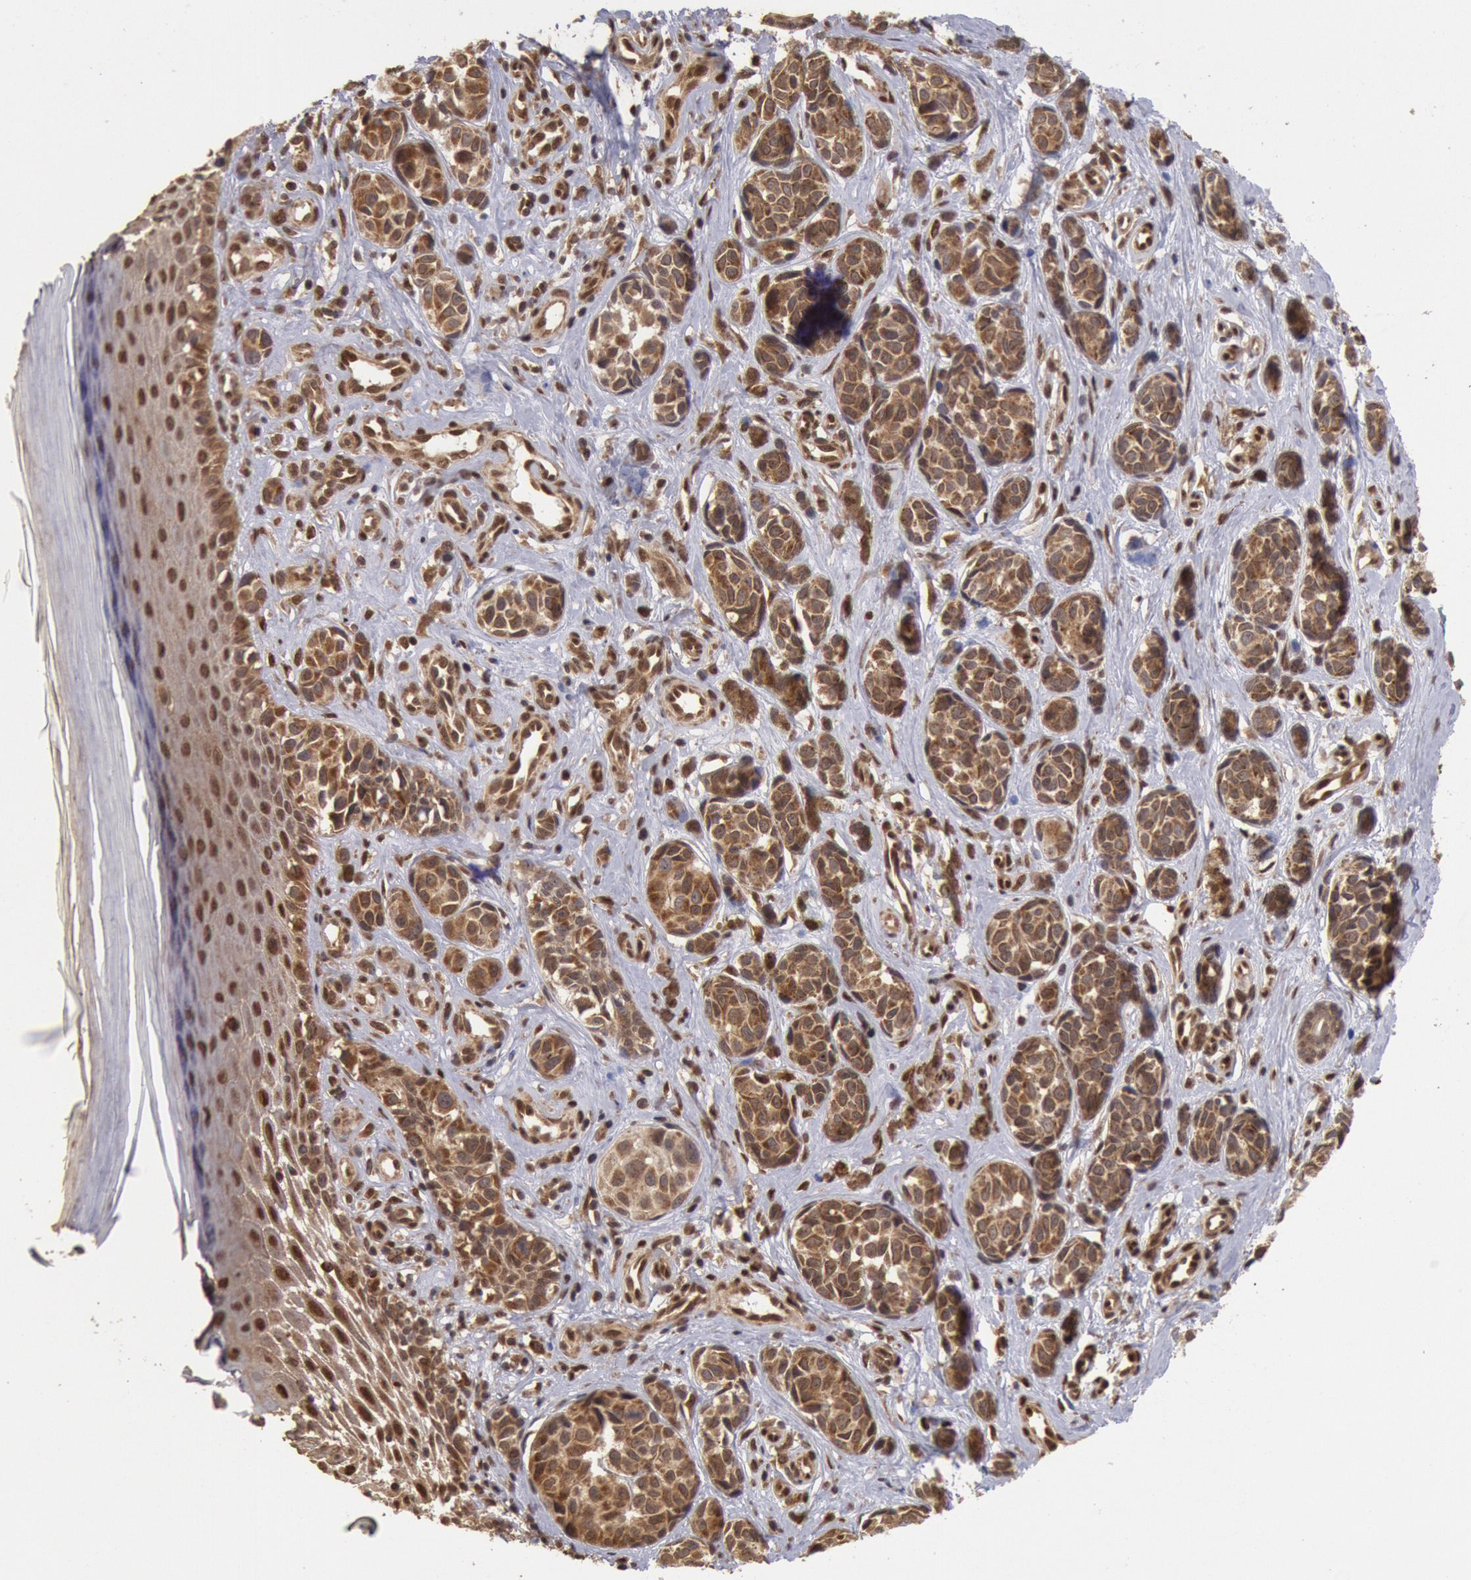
{"staining": {"intensity": "moderate", "quantity": ">75%", "location": "cytoplasmic/membranous"}, "tissue": "melanoma", "cell_type": "Tumor cells", "image_type": "cancer", "snomed": [{"axis": "morphology", "description": "Malignant melanoma, NOS"}, {"axis": "topography", "description": "Skin"}], "caption": "Immunohistochemical staining of human melanoma shows medium levels of moderate cytoplasmic/membranous protein staining in approximately >75% of tumor cells. (brown staining indicates protein expression, while blue staining denotes nuclei).", "gene": "STX17", "patient": {"sex": "male", "age": 79}}